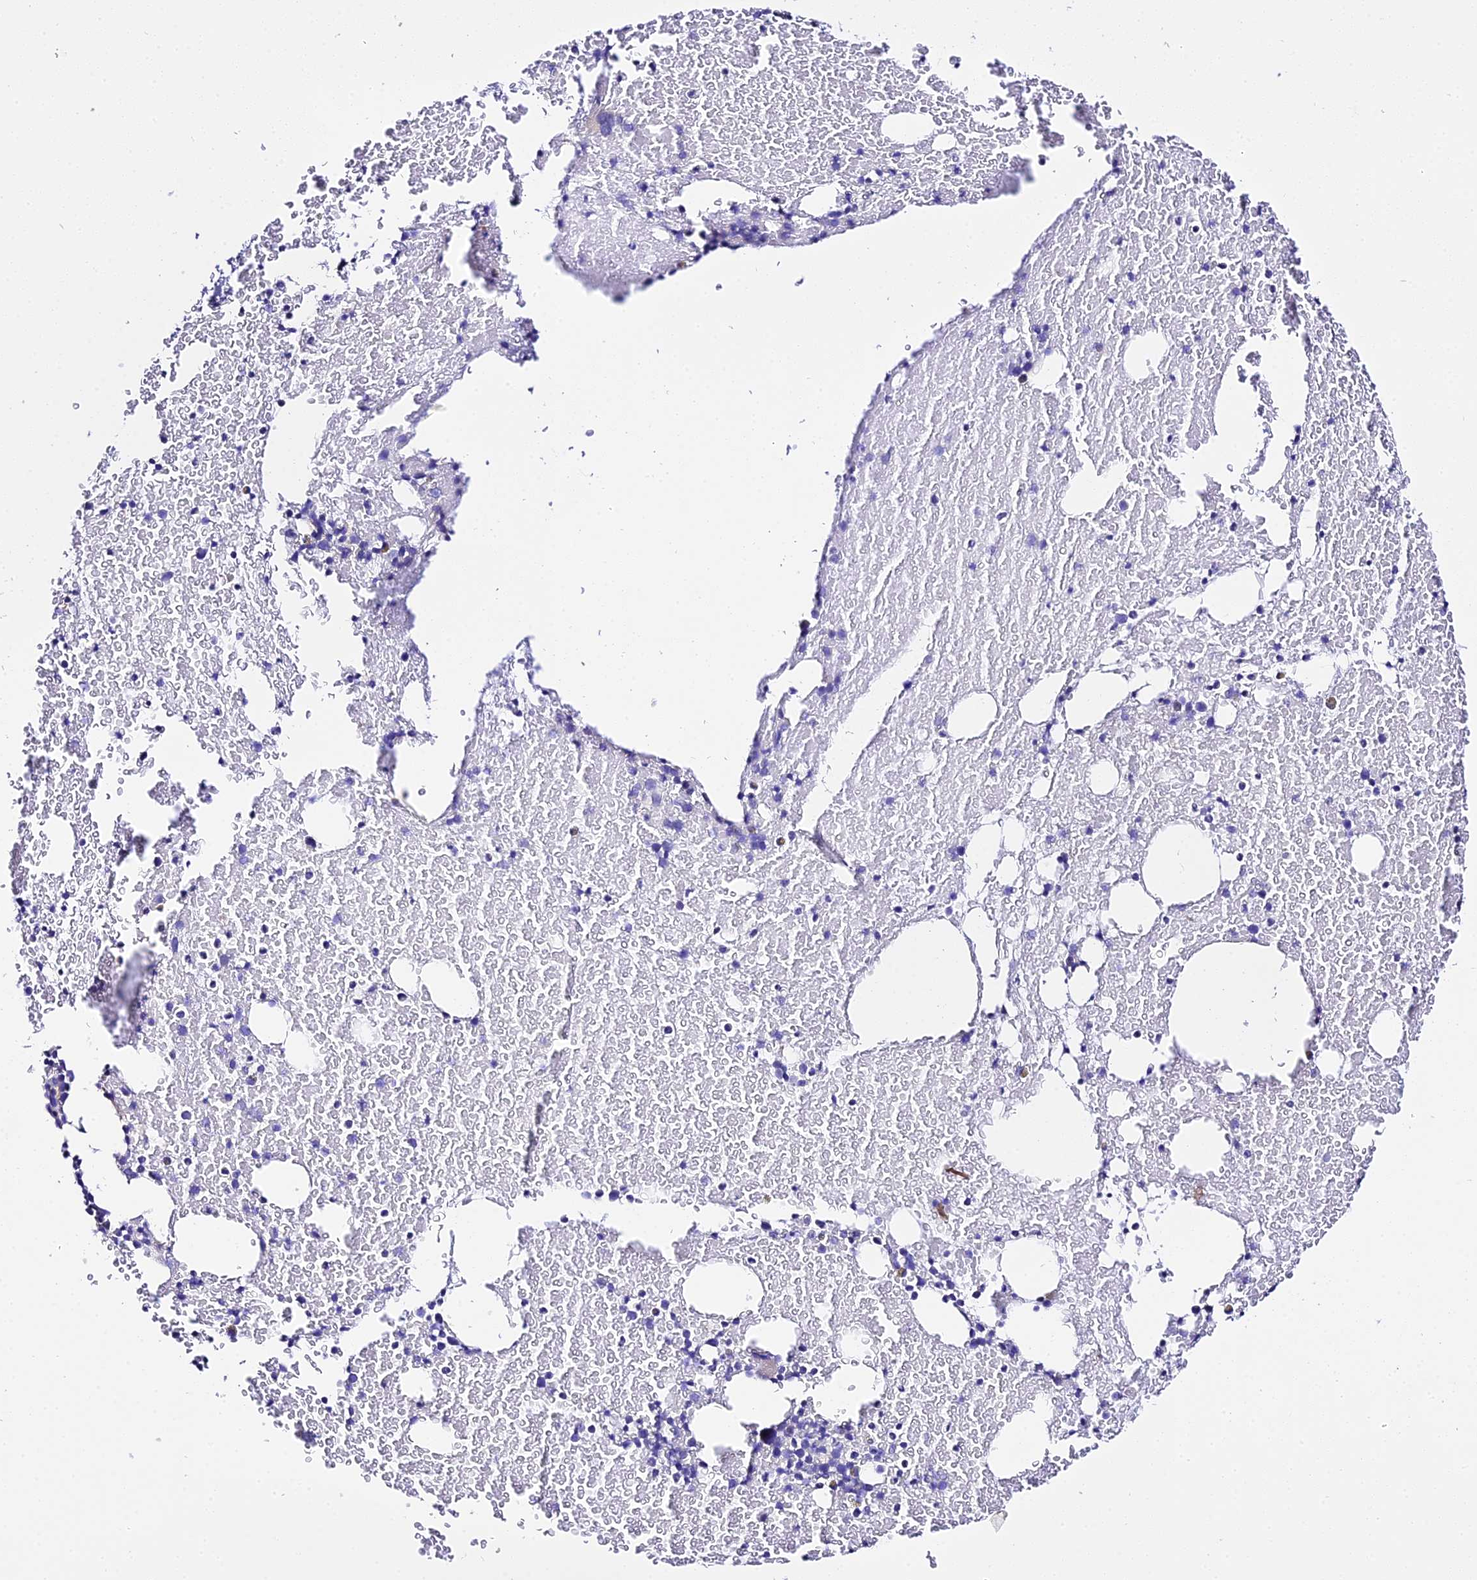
{"staining": {"intensity": "negative", "quantity": "none", "location": "none"}, "tissue": "bone marrow", "cell_type": "Hematopoietic cells", "image_type": "normal", "snomed": [{"axis": "morphology", "description": "Normal tissue, NOS"}, {"axis": "topography", "description": "Bone marrow"}], "caption": "Immunohistochemistry (IHC) histopathology image of unremarkable bone marrow: bone marrow stained with DAB (3,3'-diaminobenzidine) reveals no significant protein staining in hematopoietic cells. (DAB immunohistochemistry, high magnification).", "gene": "TMEM117", "patient": {"sex": "male", "age": 57}}